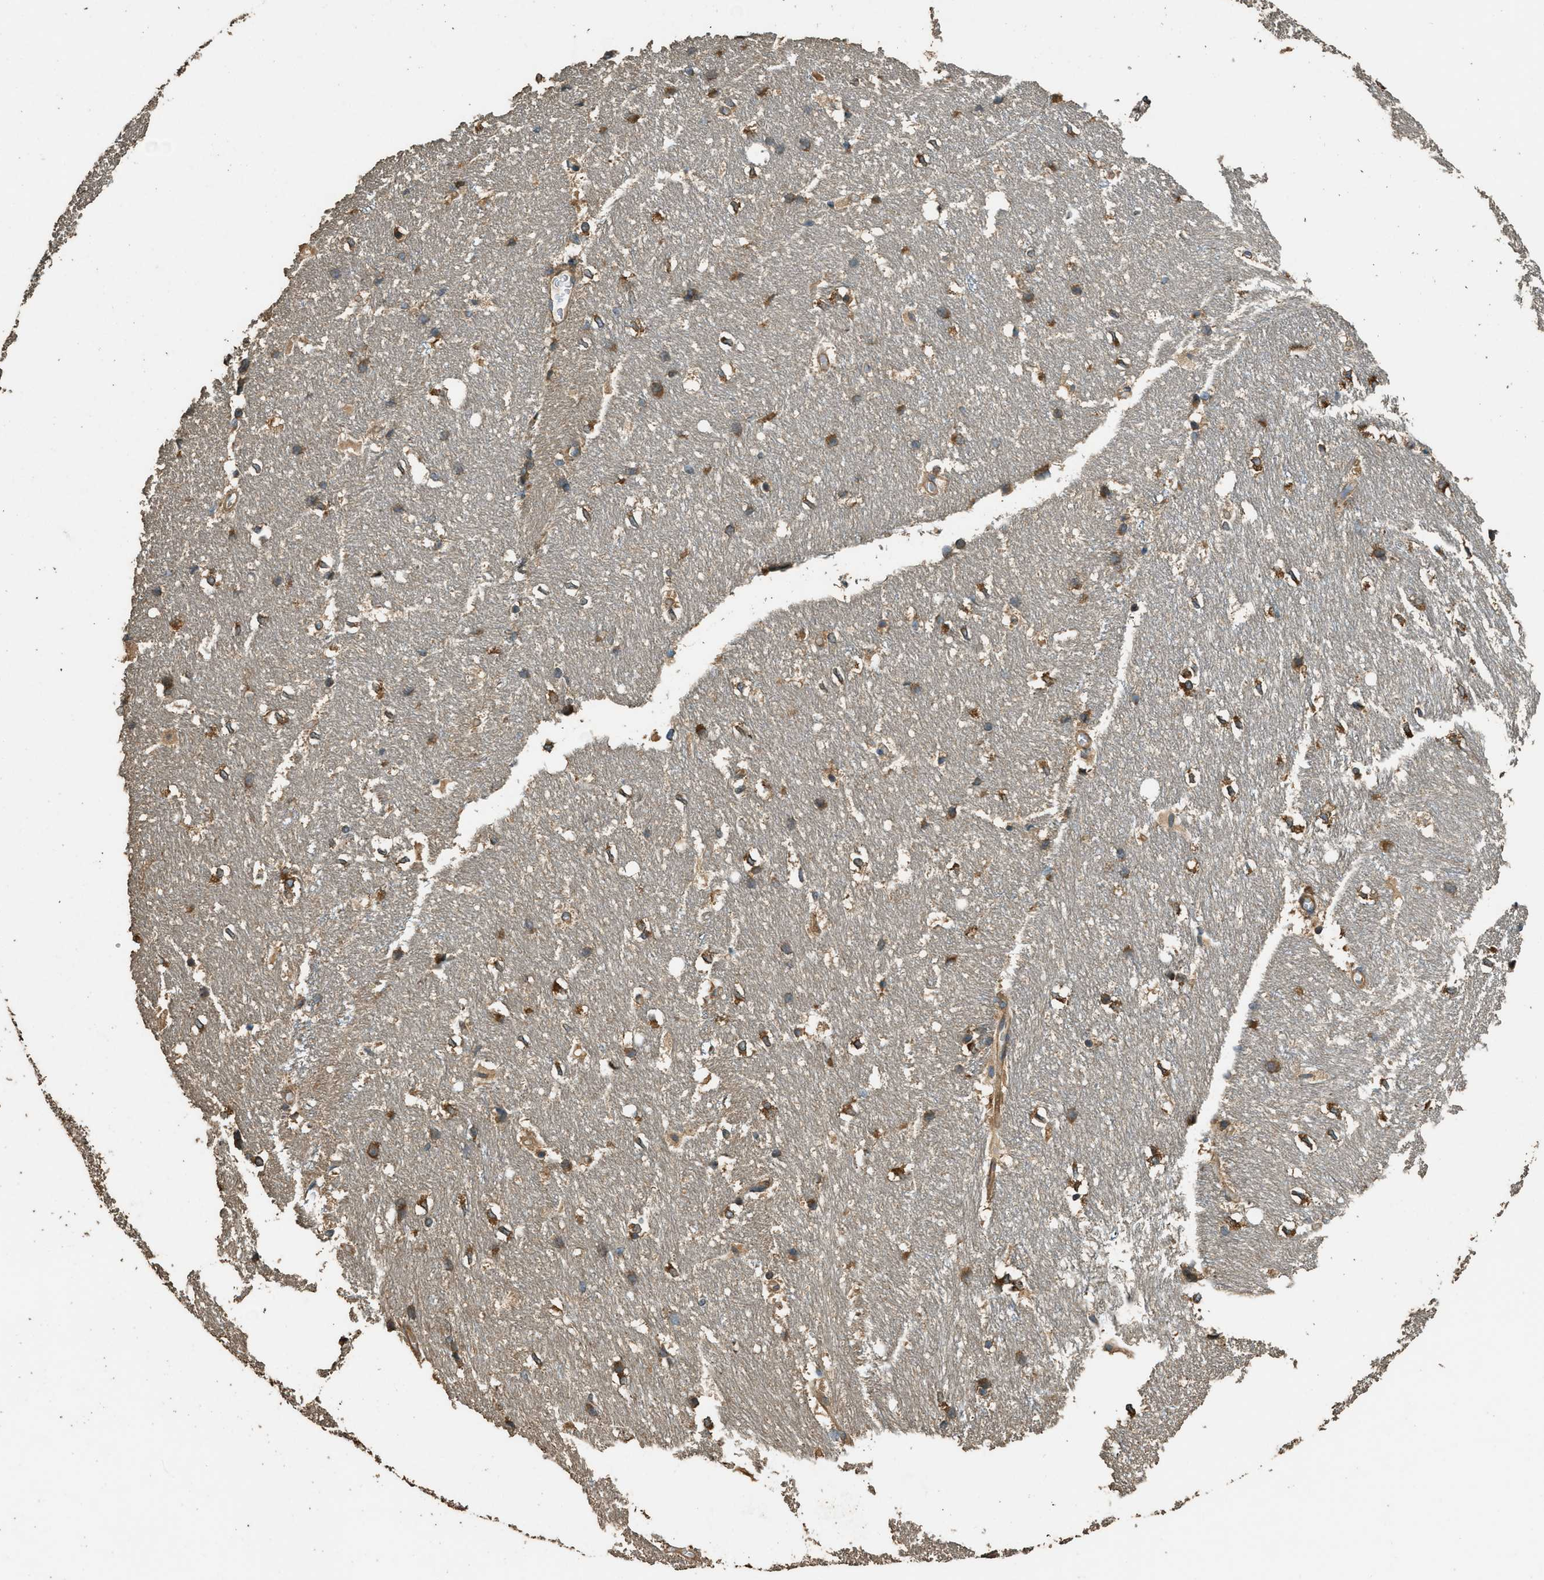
{"staining": {"intensity": "moderate", "quantity": "25%-75%", "location": "cytoplasmic/membranous"}, "tissue": "hippocampus", "cell_type": "Glial cells", "image_type": "normal", "snomed": [{"axis": "morphology", "description": "Normal tissue, NOS"}, {"axis": "topography", "description": "Hippocampus"}], "caption": "DAB (3,3'-diaminobenzidine) immunohistochemical staining of normal human hippocampus reveals moderate cytoplasmic/membranous protein staining in about 25%-75% of glial cells. The protein is shown in brown color, while the nuclei are stained blue.", "gene": "MARS1", "patient": {"sex": "female", "age": 19}}